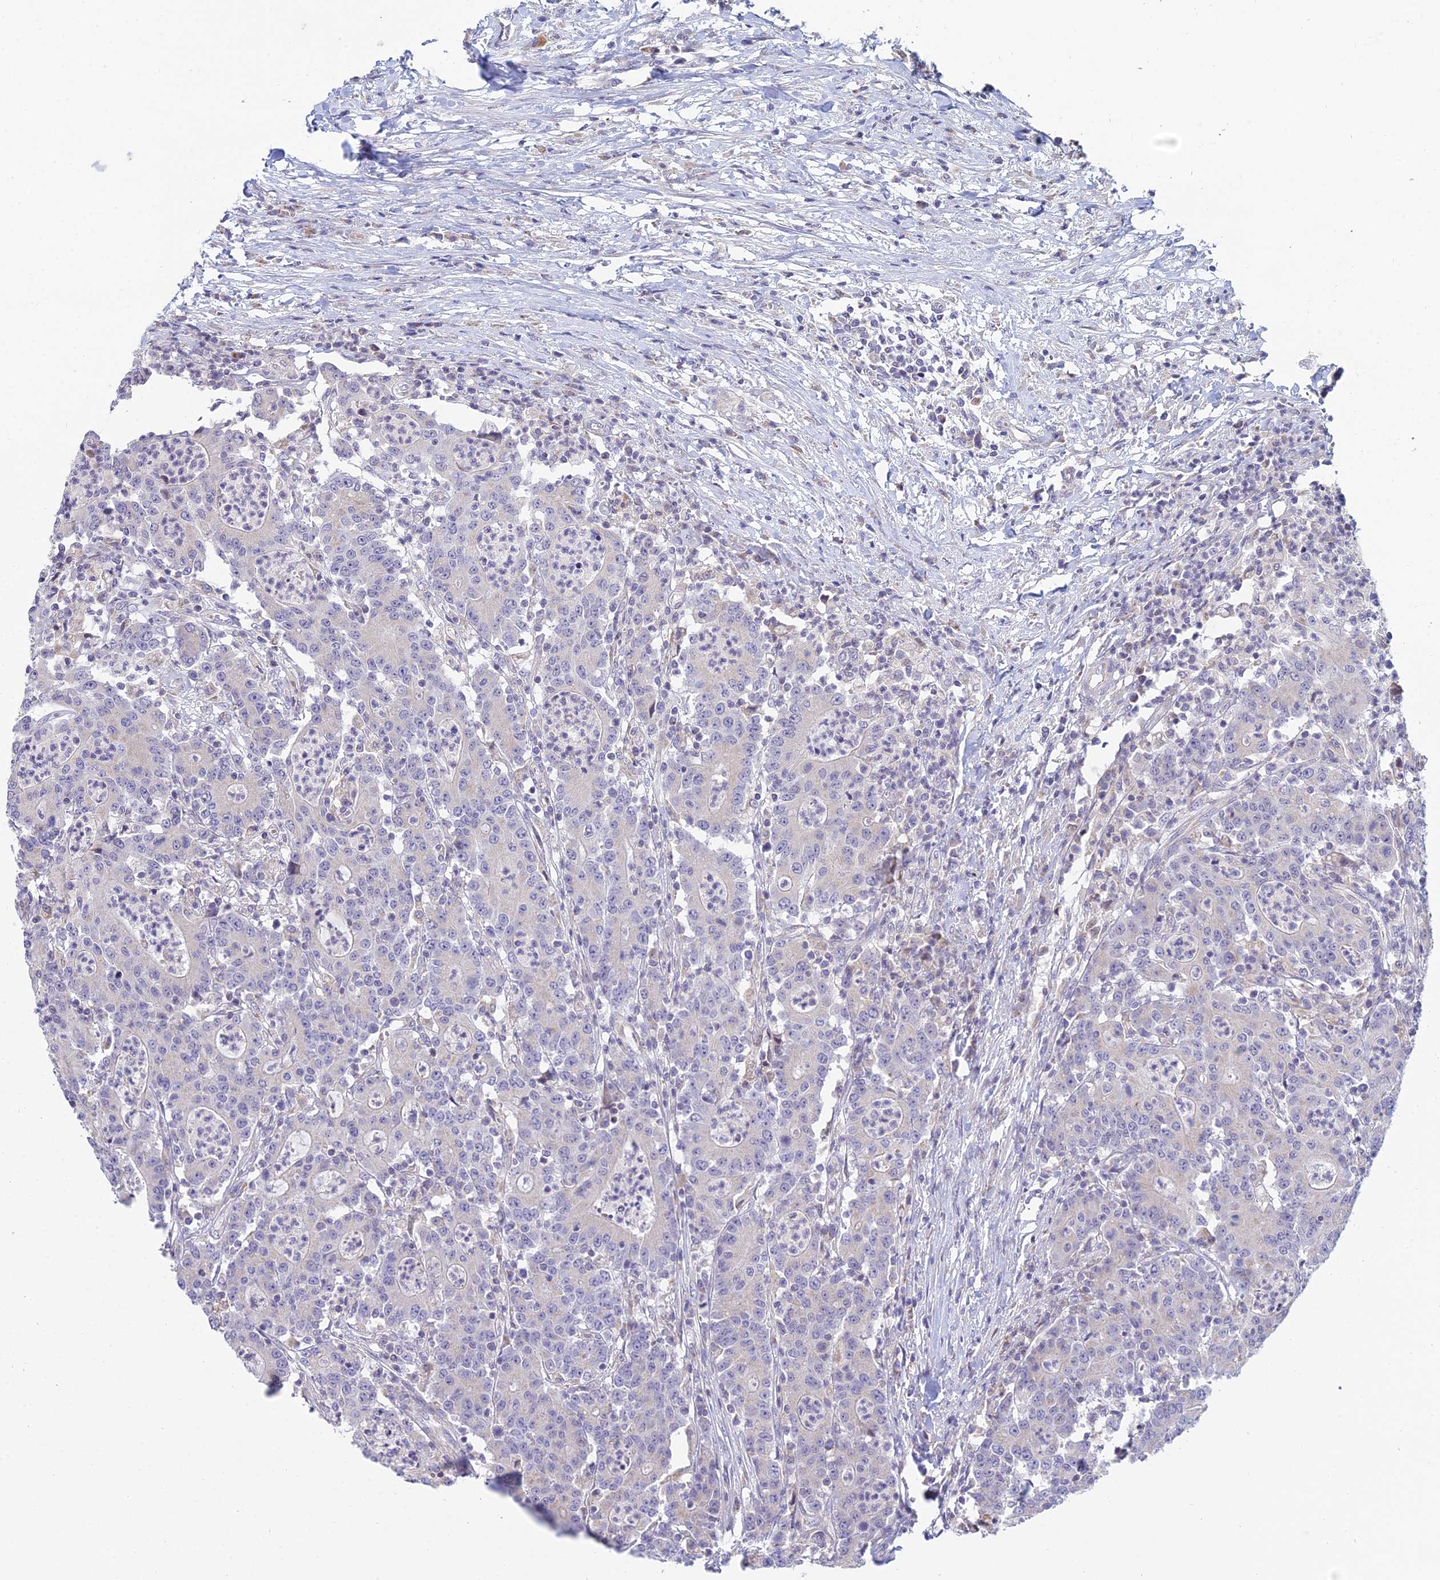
{"staining": {"intensity": "negative", "quantity": "none", "location": "none"}, "tissue": "colorectal cancer", "cell_type": "Tumor cells", "image_type": "cancer", "snomed": [{"axis": "morphology", "description": "Adenocarcinoma, NOS"}, {"axis": "topography", "description": "Colon"}], "caption": "Tumor cells show no significant staining in adenocarcinoma (colorectal).", "gene": "CFAP206", "patient": {"sex": "male", "age": 83}}